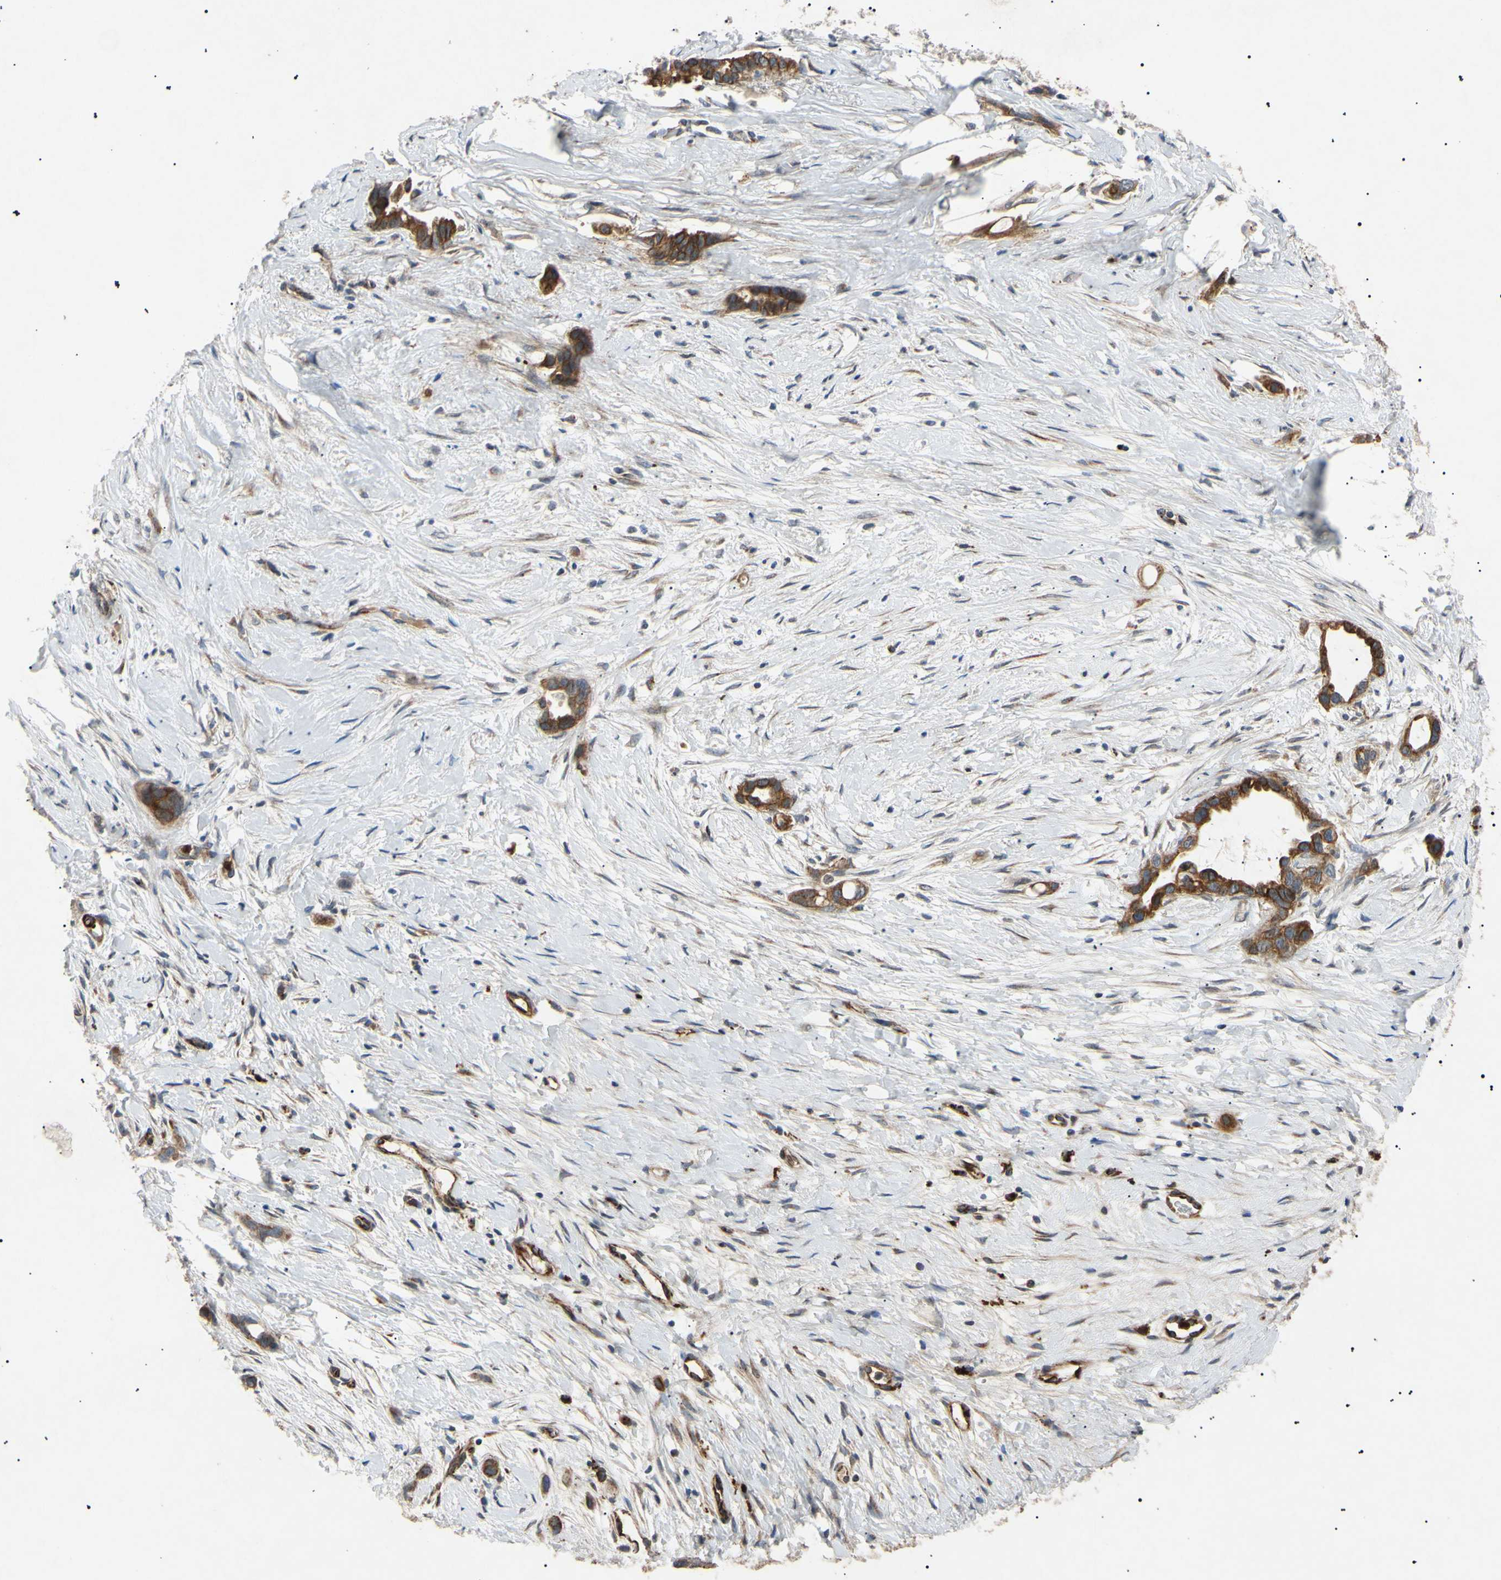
{"staining": {"intensity": "moderate", "quantity": ">75%", "location": "cytoplasmic/membranous"}, "tissue": "liver cancer", "cell_type": "Tumor cells", "image_type": "cancer", "snomed": [{"axis": "morphology", "description": "Cholangiocarcinoma"}, {"axis": "topography", "description": "Liver"}], "caption": "Liver cancer (cholangiocarcinoma) stained with DAB immunohistochemistry displays medium levels of moderate cytoplasmic/membranous staining in approximately >75% of tumor cells.", "gene": "TUBB4A", "patient": {"sex": "female", "age": 65}}